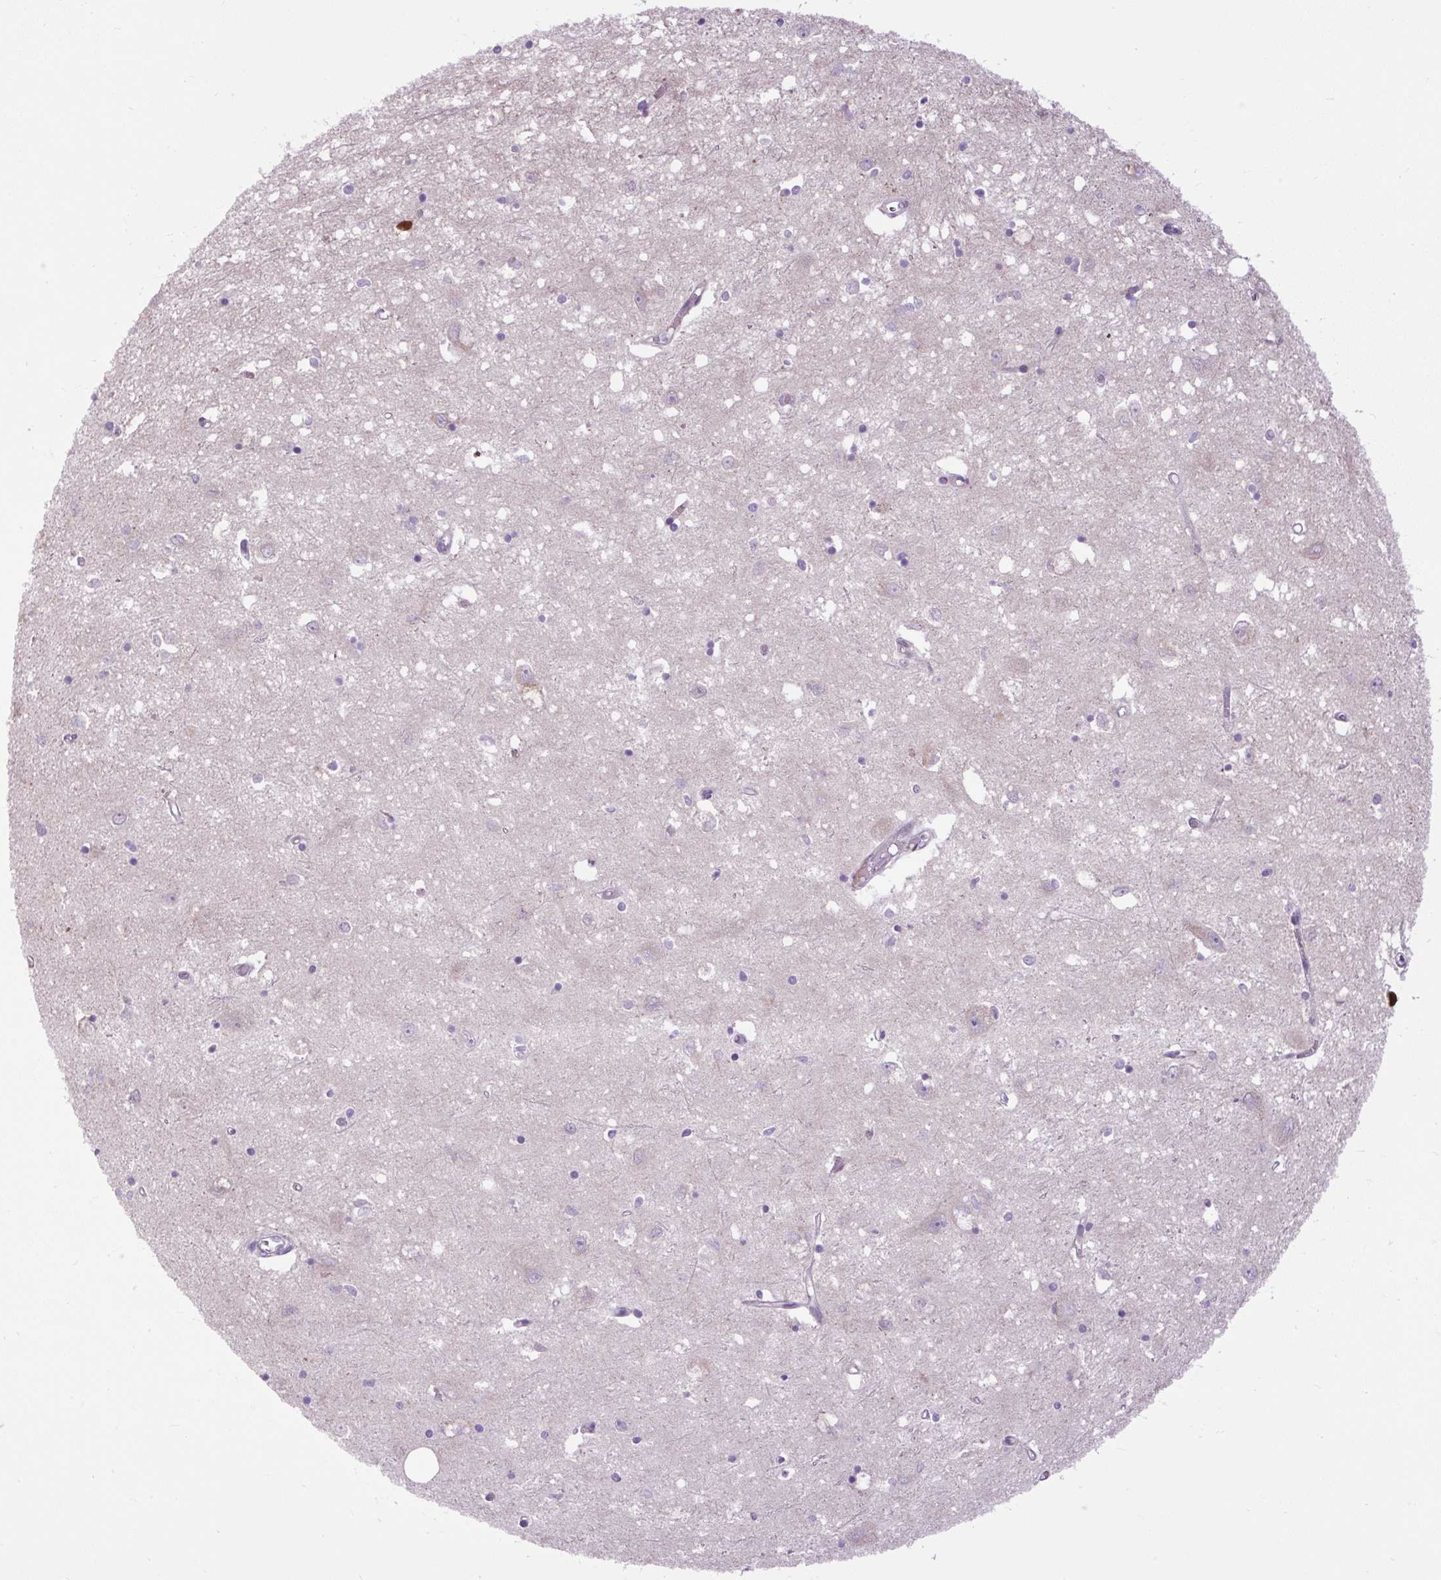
{"staining": {"intensity": "negative", "quantity": "none", "location": "none"}, "tissue": "caudate", "cell_type": "Glial cells", "image_type": "normal", "snomed": [{"axis": "morphology", "description": "Normal tissue, NOS"}, {"axis": "topography", "description": "Lateral ventricle wall"}], "caption": "This is a micrograph of IHC staining of benign caudate, which shows no positivity in glial cells. Brightfield microscopy of immunohistochemistry (IHC) stained with DAB (brown) and hematoxylin (blue), captured at high magnification.", "gene": "RNASE10", "patient": {"sex": "male", "age": 70}}